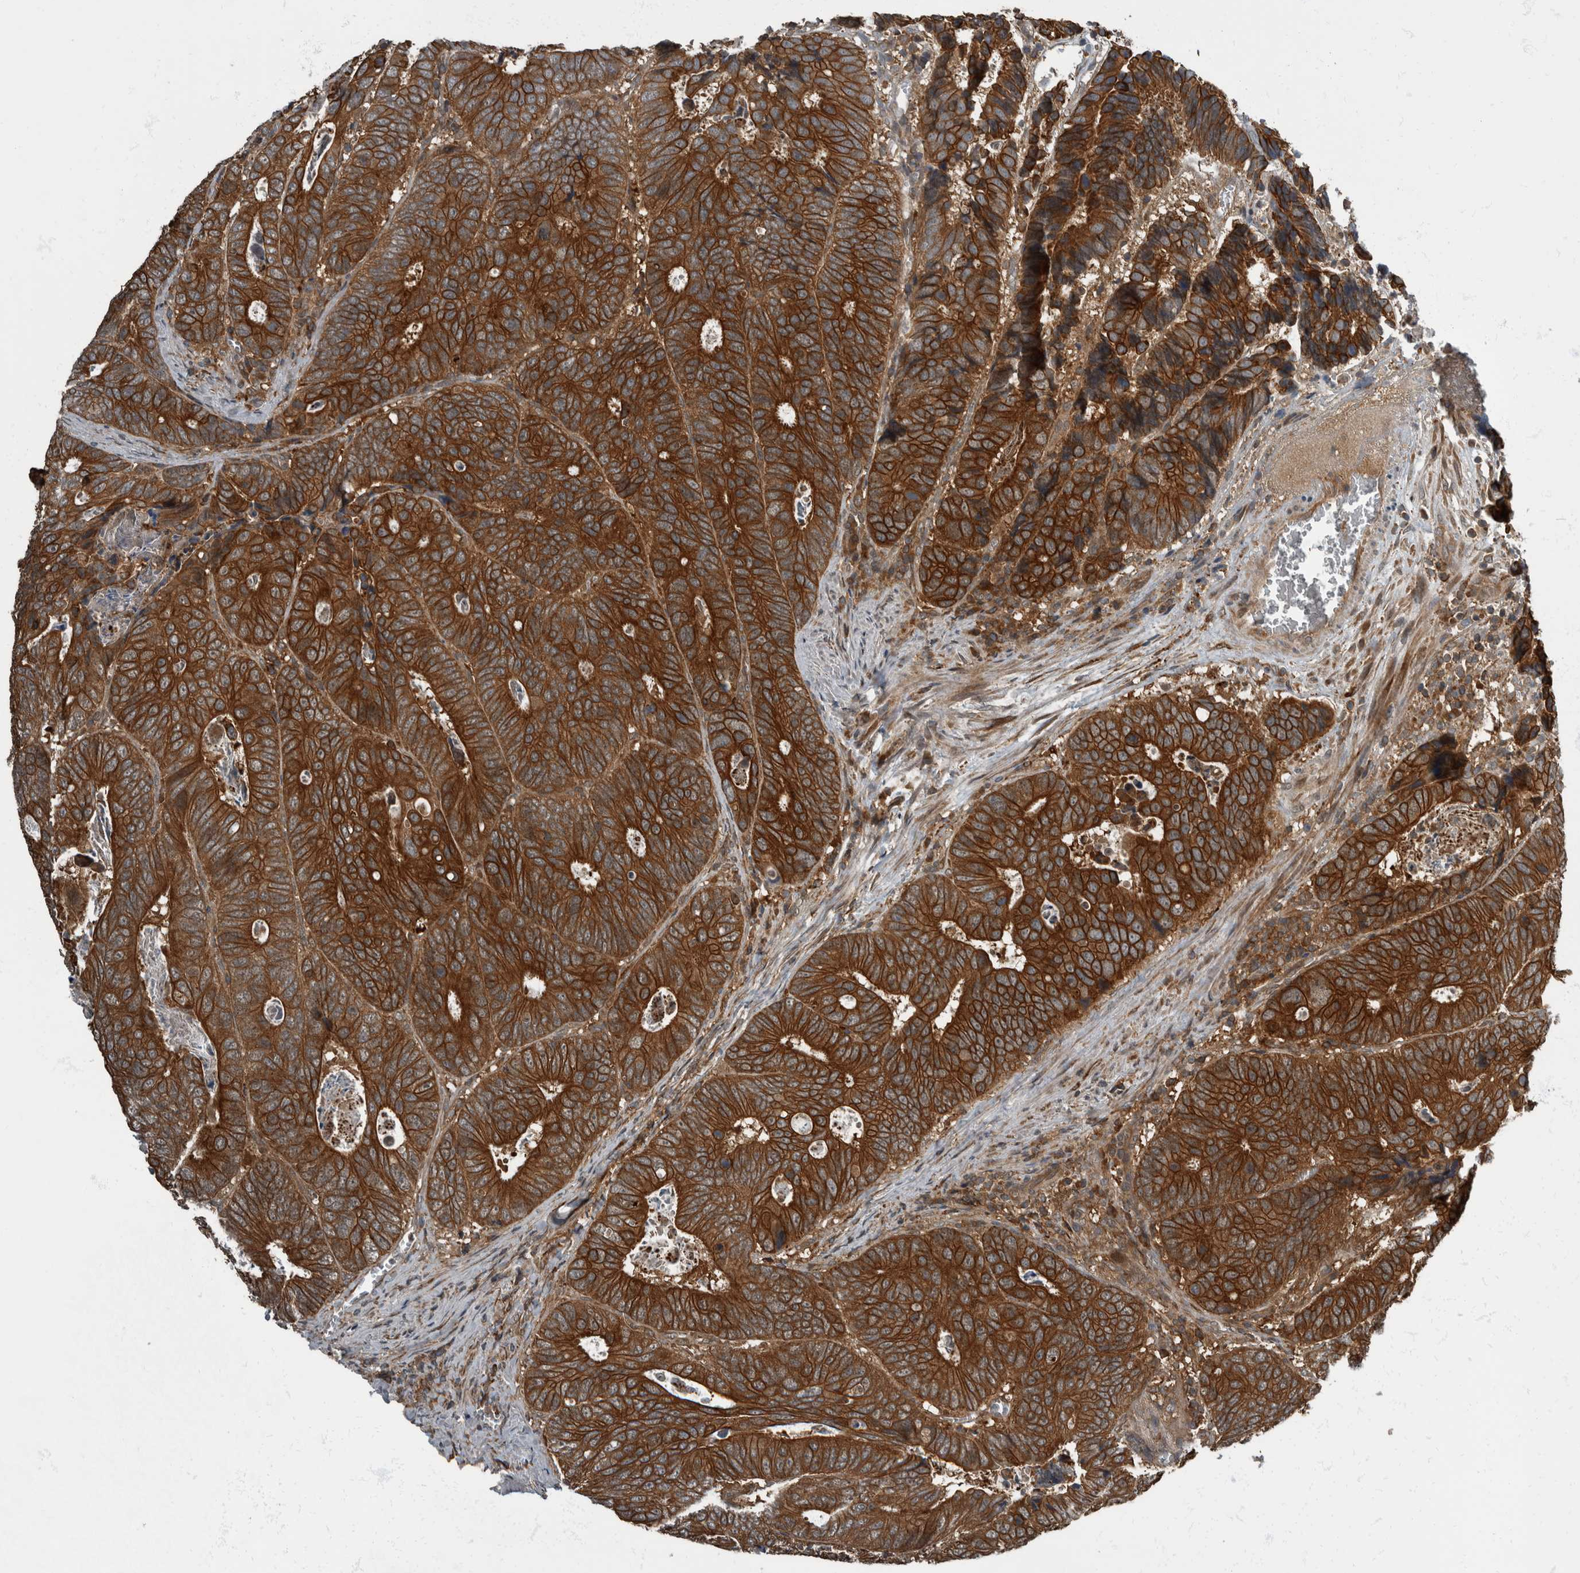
{"staining": {"intensity": "strong", "quantity": ">75%", "location": "cytoplasmic/membranous"}, "tissue": "colorectal cancer", "cell_type": "Tumor cells", "image_type": "cancer", "snomed": [{"axis": "morphology", "description": "Inflammation, NOS"}, {"axis": "morphology", "description": "Adenocarcinoma, NOS"}, {"axis": "topography", "description": "Colon"}], "caption": "Strong cytoplasmic/membranous protein positivity is present in about >75% of tumor cells in adenocarcinoma (colorectal). Ihc stains the protein of interest in brown and the nuclei are stained blue.", "gene": "RABGGTB", "patient": {"sex": "male", "age": 72}}